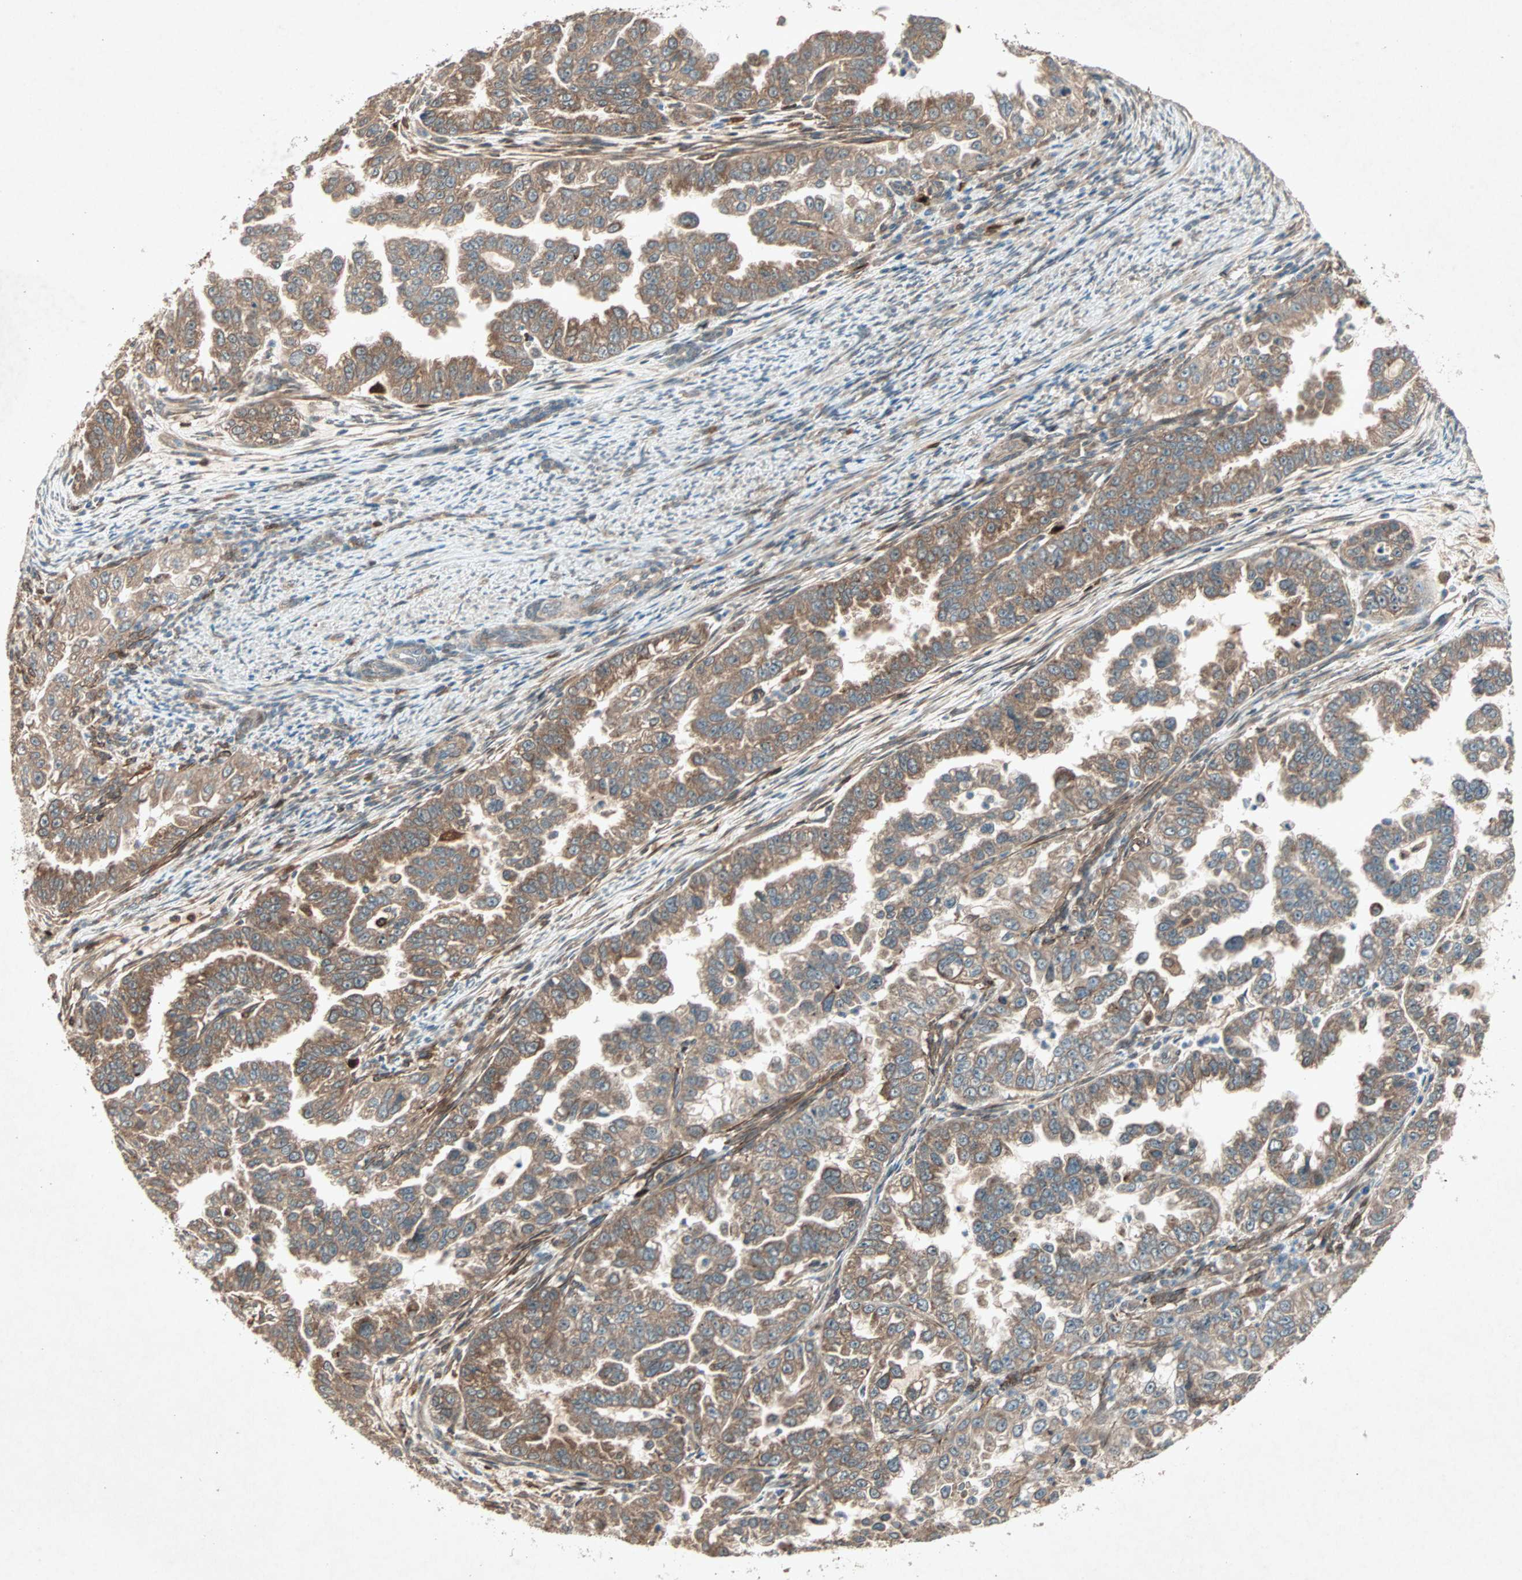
{"staining": {"intensity": "moderate", "quantity": ">75%", "location": "cytoplasmic/membranous"}, "tissue": "endometrial cancer", "cell_type": "Tumor cells", "image_type": "cancer", "snomed": [{"axis": "morphology", "description": "Adenocarcinoma, NOS"}, {"axis": "topography", "description": "Endometrium"}], "caption": "Moderate cytoplasmic/membranous staining is present in approximately >75% of tumor cells in endometrial cancer. (brown staining indicates protein expression, while blue staining denotes nuclei).", "gene": "SDSL", "patient": {"sex": "female", "age": 85}}